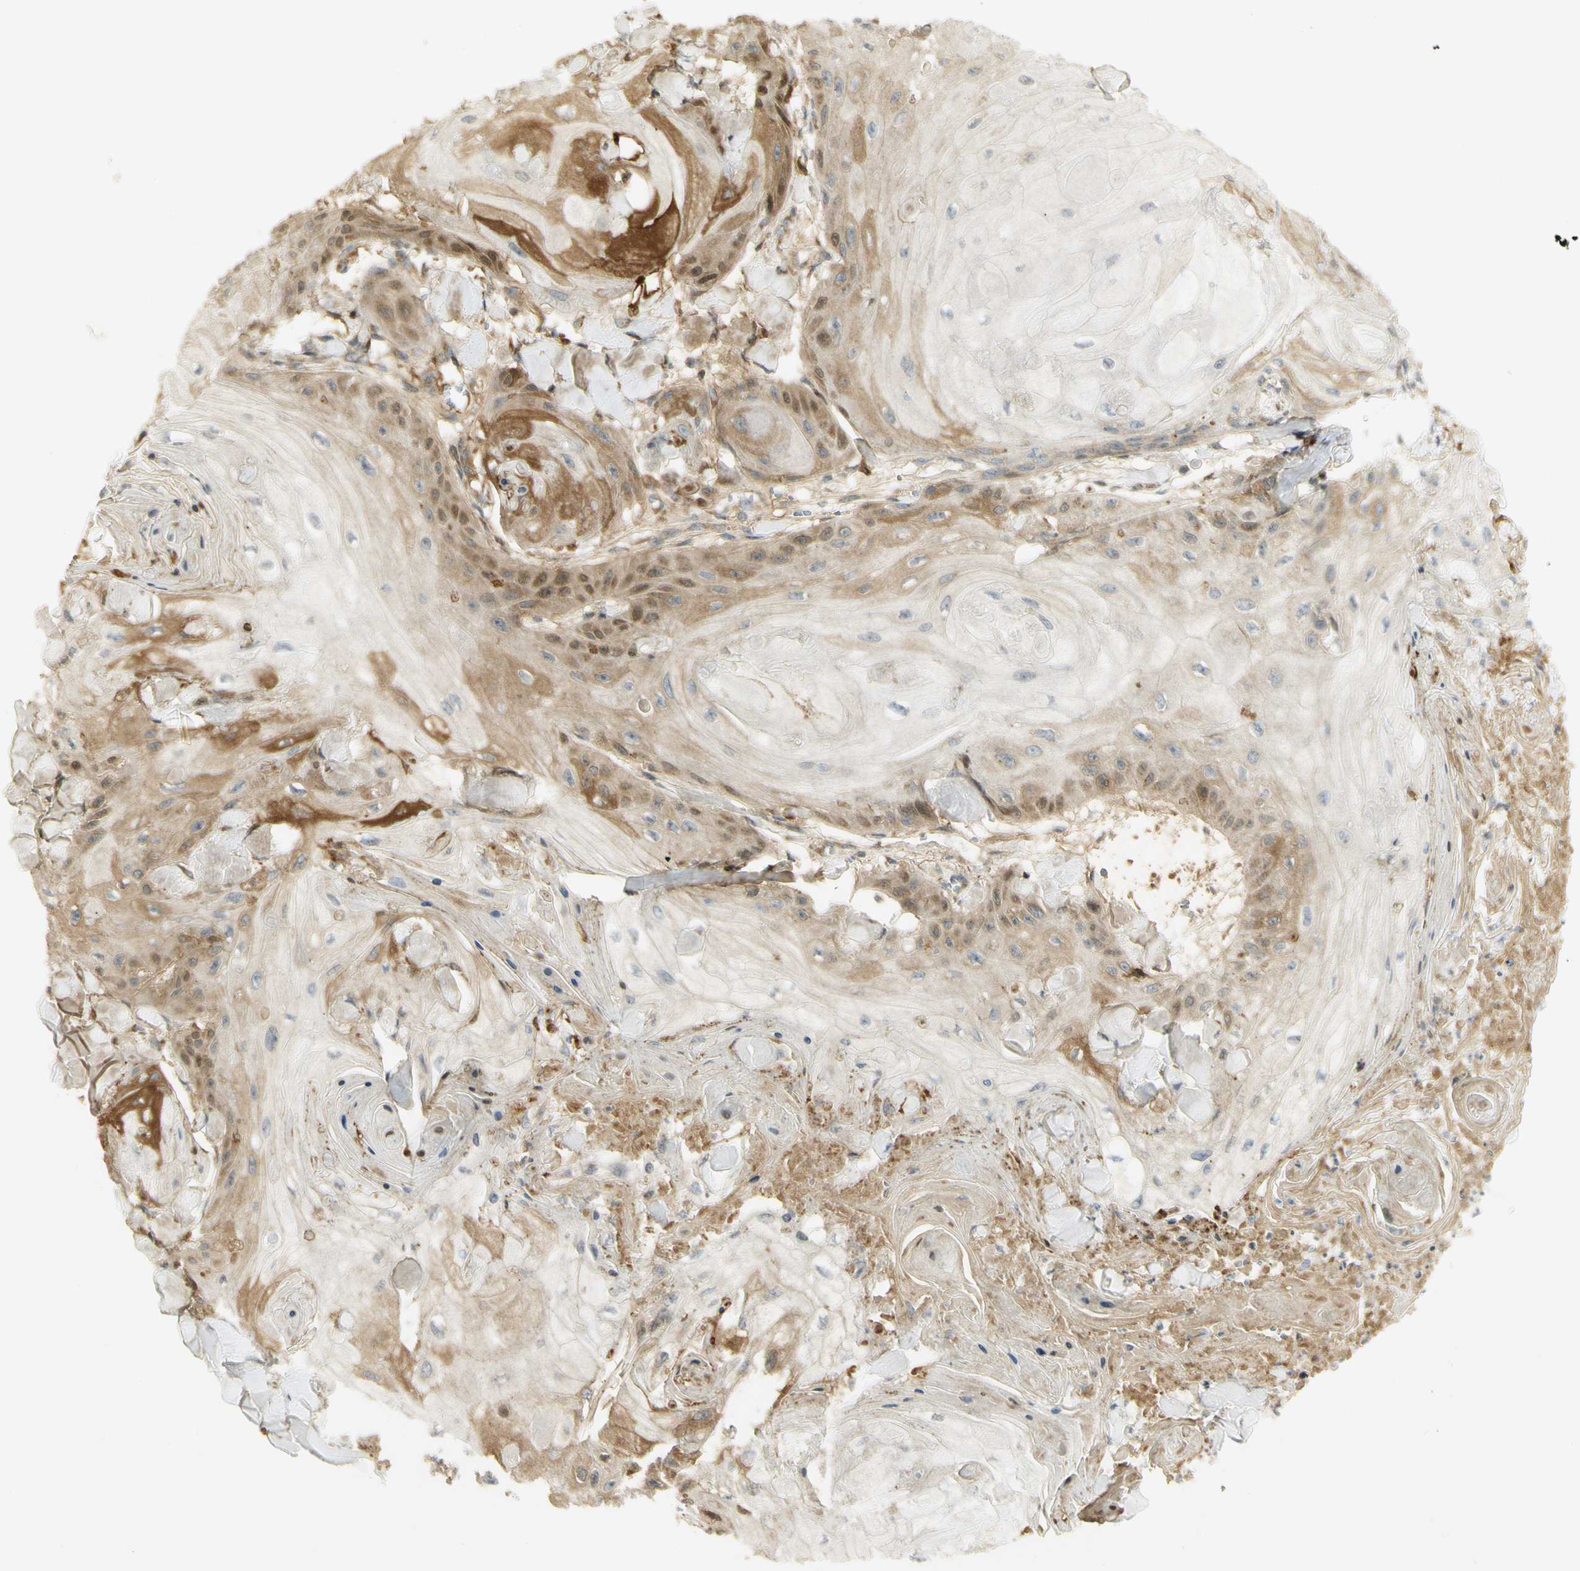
{"staining": {"intensity": "moderate", "quantity": "25%-75%", "location": "cytoplasmic/membranous,nuclear"}, "tissue": "skin cancer", "cell_type": "Tumor cells", "image_type": "cancer", "snomed": [{"axis": "morphology", "description": "Squamous cell carcinoma, NOS"}, {"axis": "topography", "description": "Skin"}], "caption": "Protein analysis of skin cancer (squamous cell carcinoma) tissue reveals moderate cytoplasmic/membranous and nuclear expression in approximately 25%-75% of tumor cells. The protein of interest is stained brown, and the nuclei are stained in blue (DAB (3,3'-diaminobenzidine) IHC with brightfield microscopy, high magnification).", "gene": "KIF11", "patient": {"sex": "male", "age": 74}}